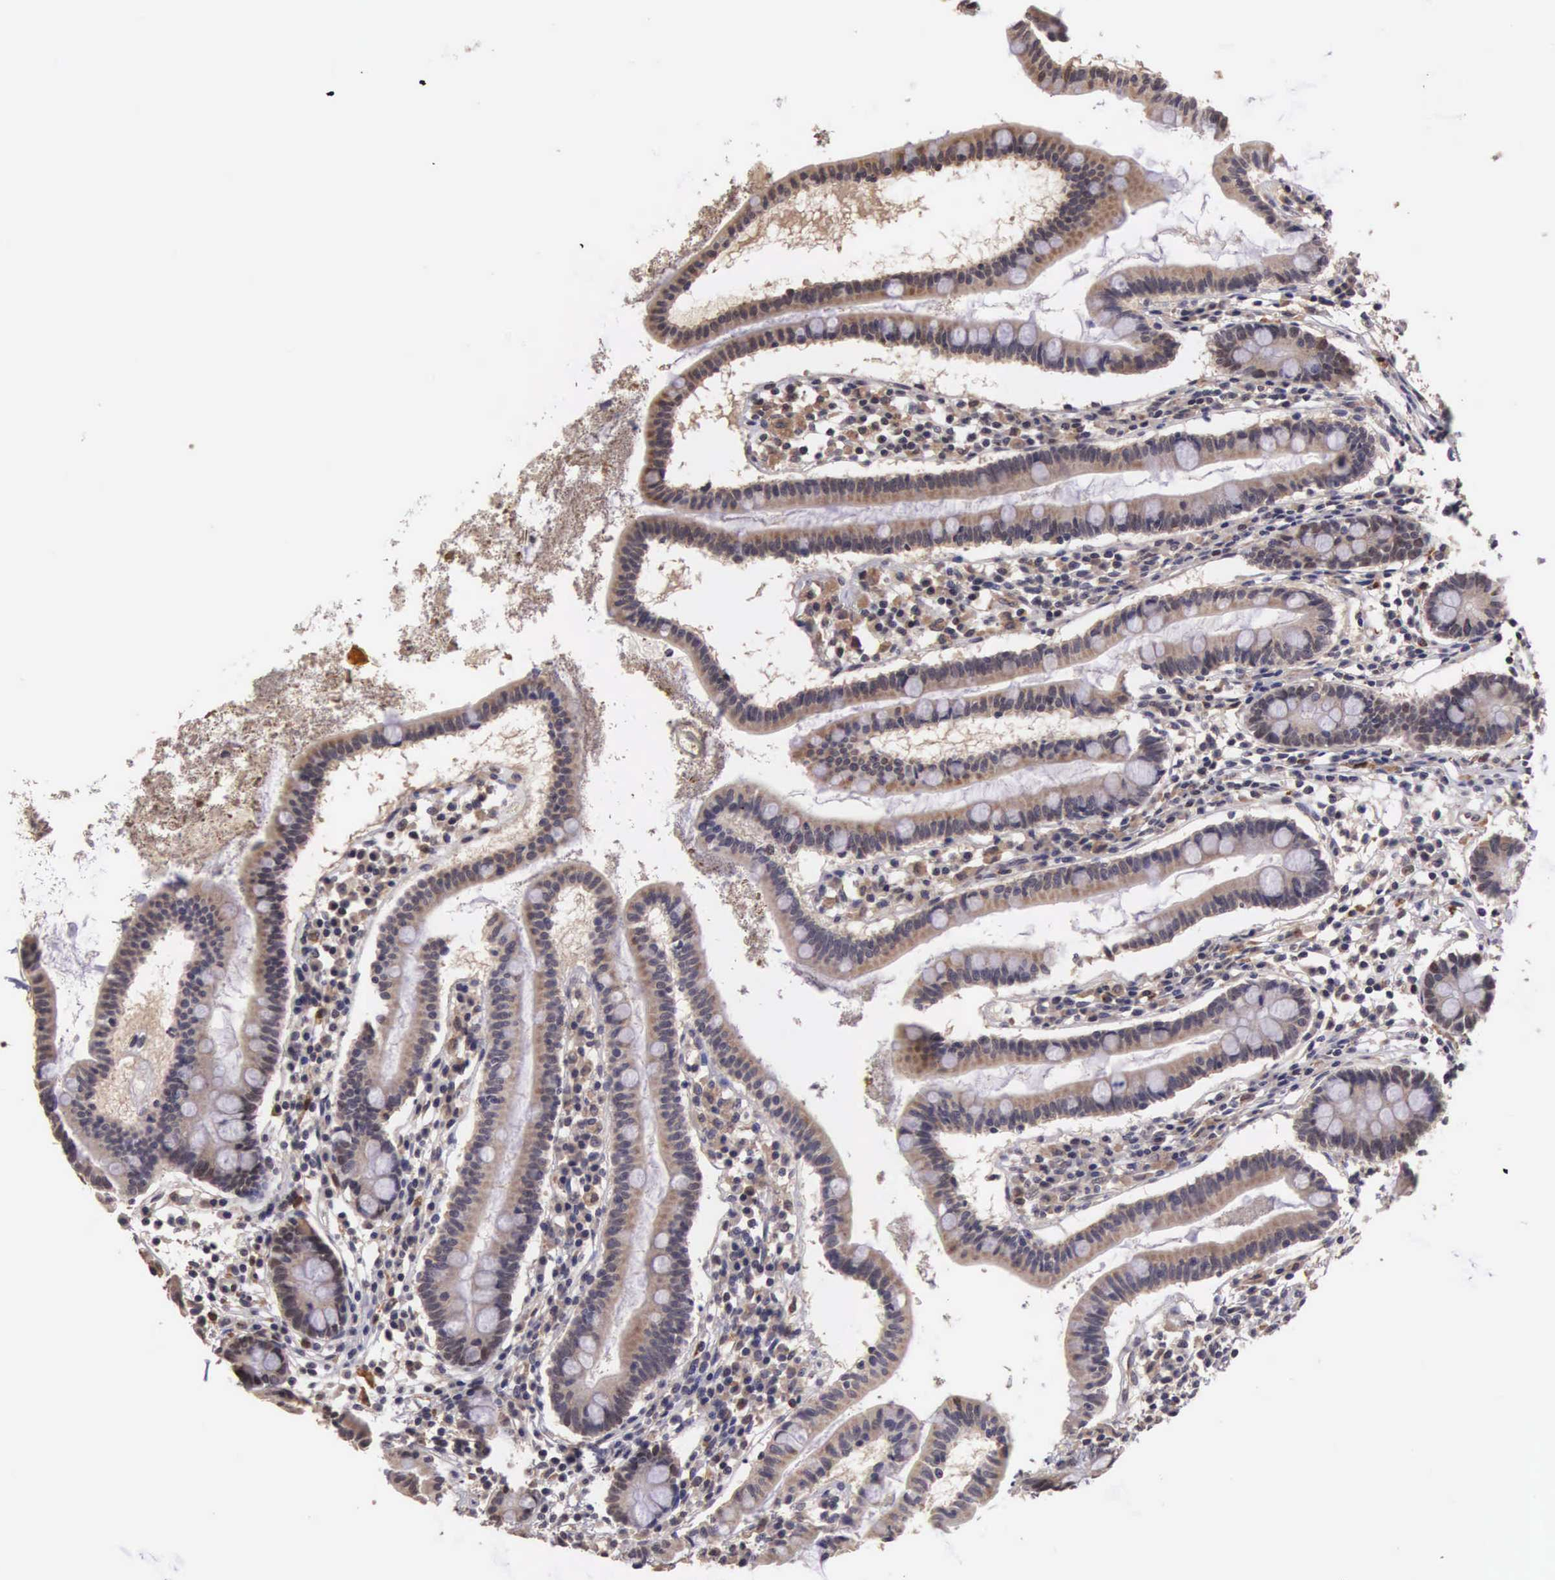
{"staining": {"intensity": "weak", "quantity": ">75%", "location": "cytoplasmic/membranous"}, "tissue": "small intestine", "cell_type": "Glandular cells", "image_type": "normal", "snomed": [{"axis": "morphology", "description": "Normal tissue, NOS"}, {"axis": "topography", "description": "Small intestine"}], "caption": "Protein staining of unremarkable small intestine exhibits weak cytoplasmic/membranous positivity in about >75% of glandular cells. The protein is shown in brown color, while the nuclei are stained blue.", "gene": "CDC45", "patient": {"sex": "female", "age": 37}}